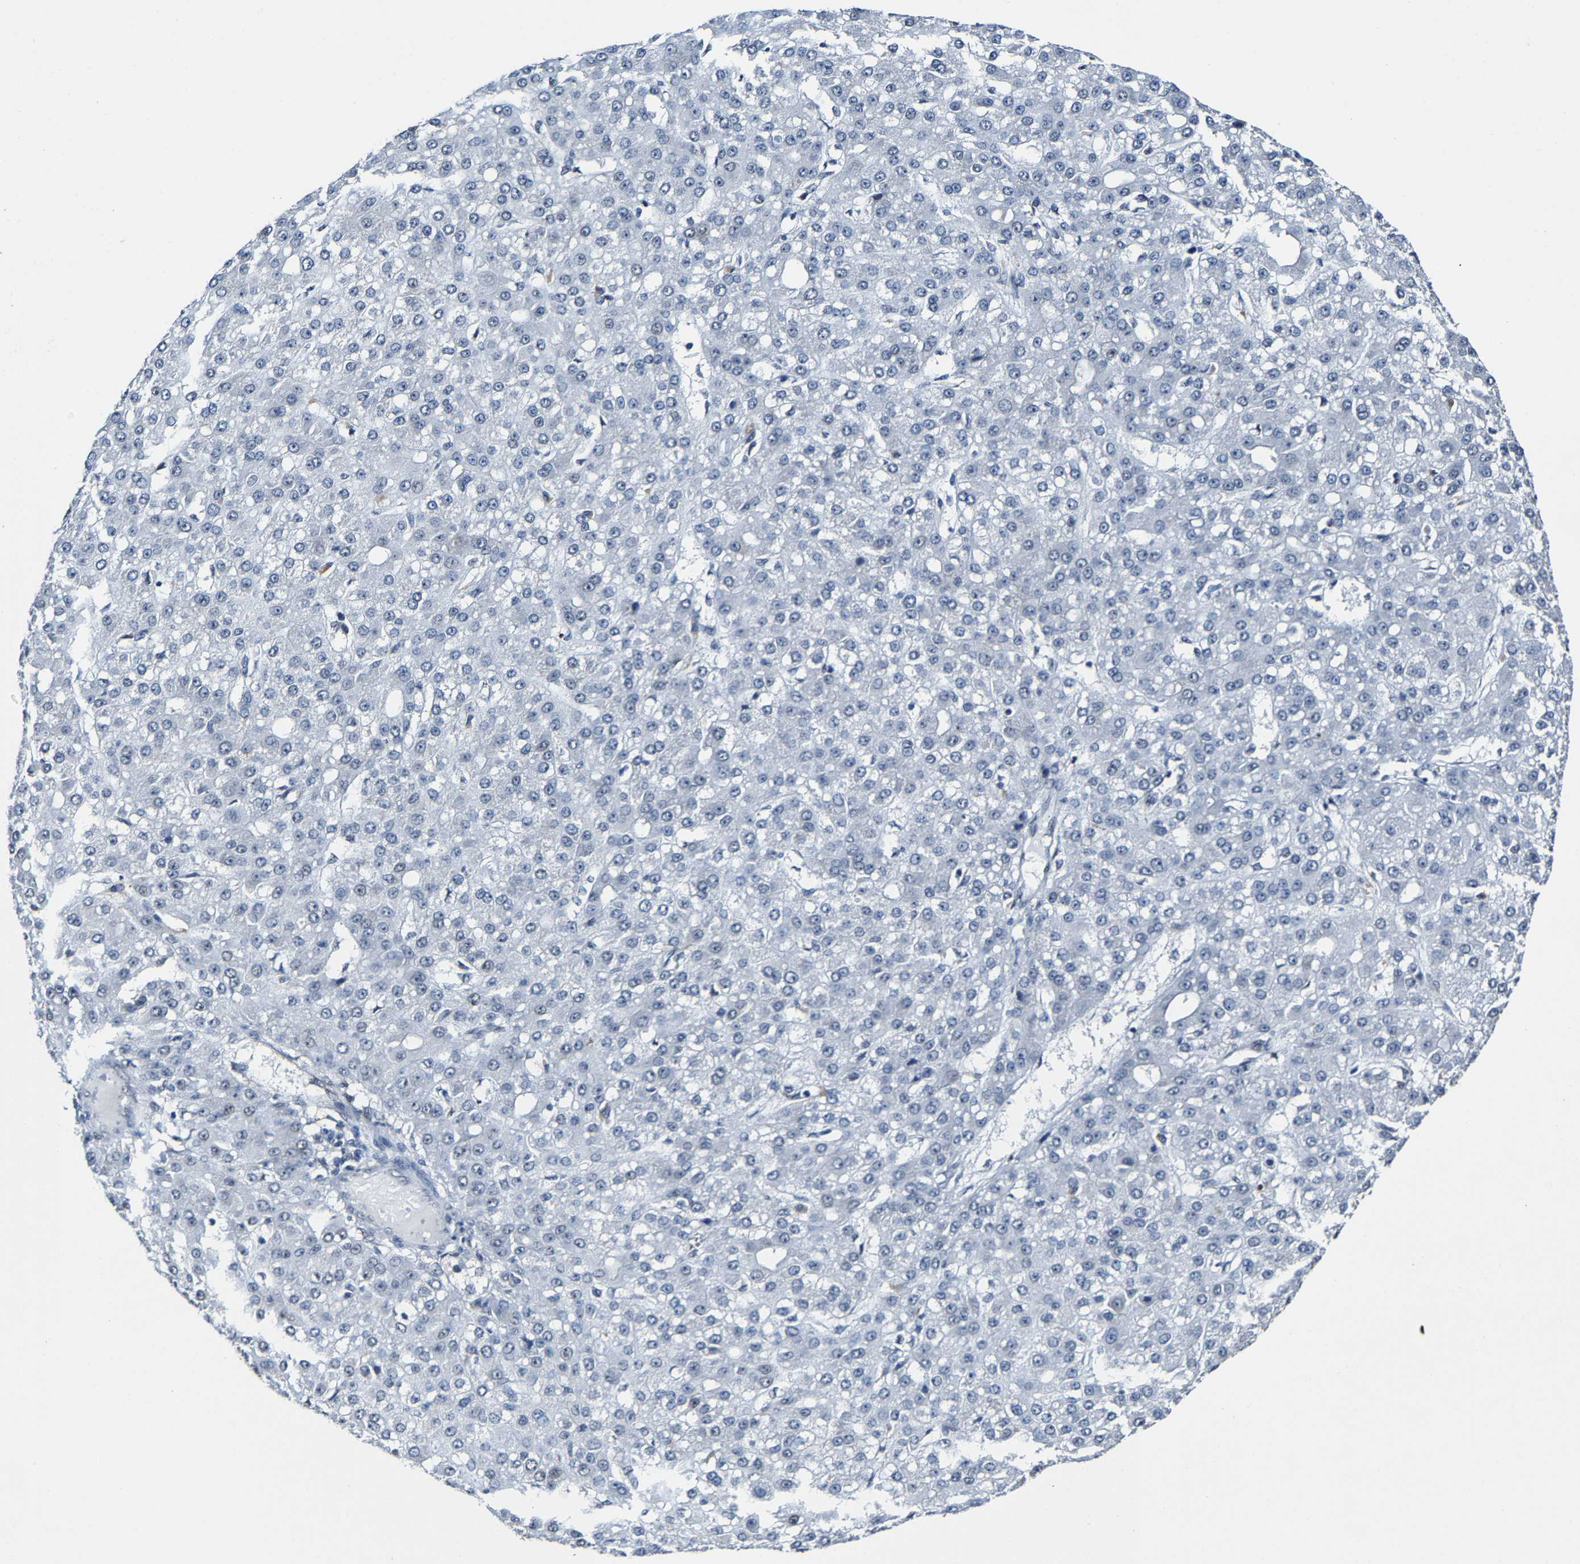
{"staining": {"intensity": "negative", "quantity": "none", "location": "none"}, "tissue": "liver cancer", "cell_type": "Tumor cells", "image_type": "cancer", "snomed": [{"axis": "morphology", "description": "Carcinoma, Hepatocellular, NOS"}, {"axis": "topography", "description": "Liver"}], "caption": "Liver hepatocellular carcinoma stained for a protein using IHC exhibits no expression tumor cells.", "gene": "METTL1", "patient": {"sex": "male", "age": 67}}